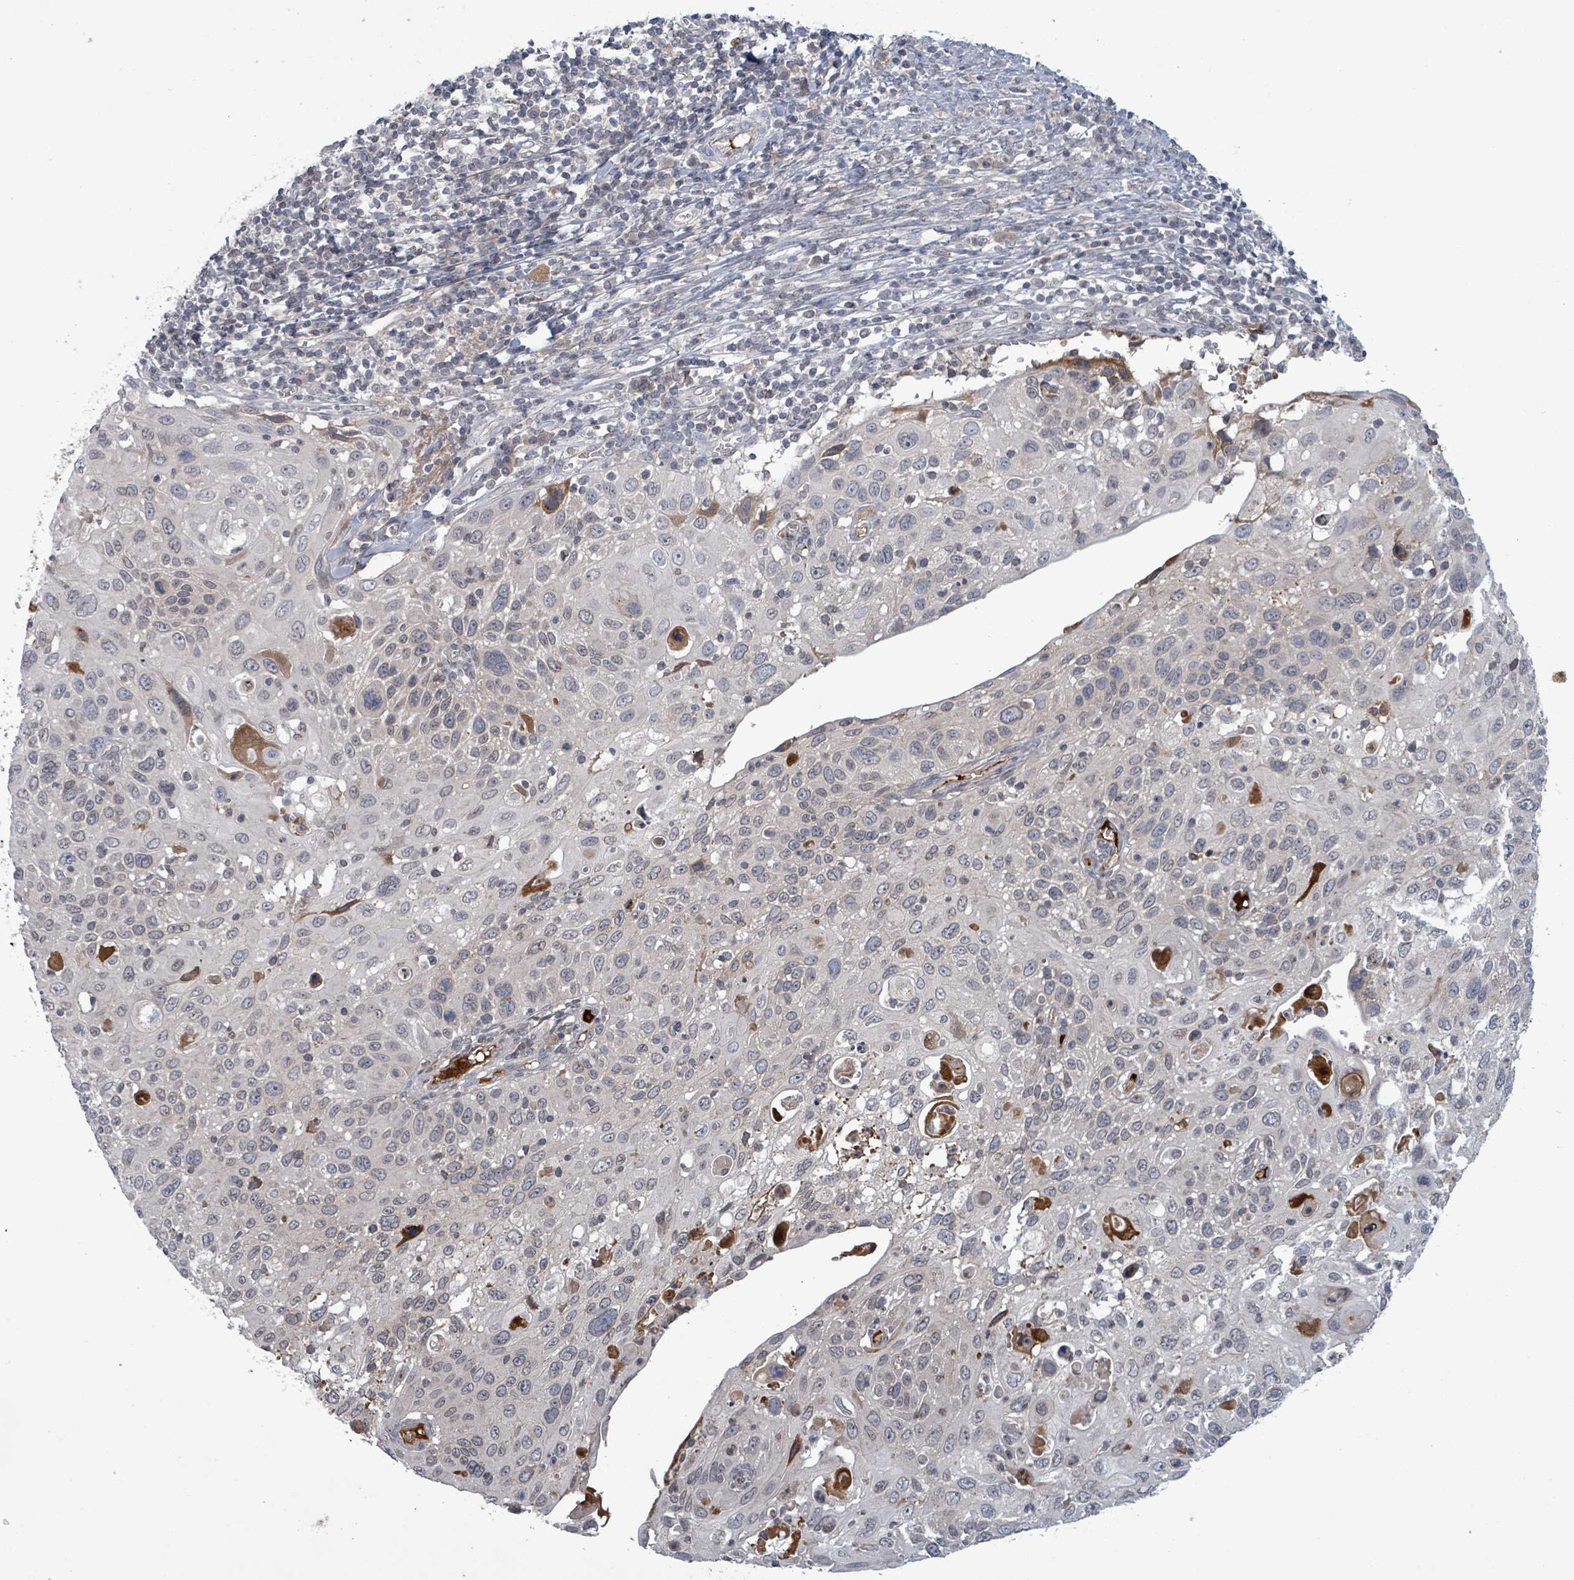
{"staining": {"intensity": "negative", "quantity": "none", "location": "none"}, "tissue": "cervical cancer", "cell_type": "Tumor cells", "image_type": "cancer", "snomed": [{"axis": "morphology", "description": "Squamous cell carcinoma, NOS"}, {"axis": "topography", "description": "Cervix"}], "caption": "Cervical cancer was stained to show a protein in brown. There is no significant staining in tumor cells.", "gene": "GRM8", "patient": {"sex": "female", "age": 70}}